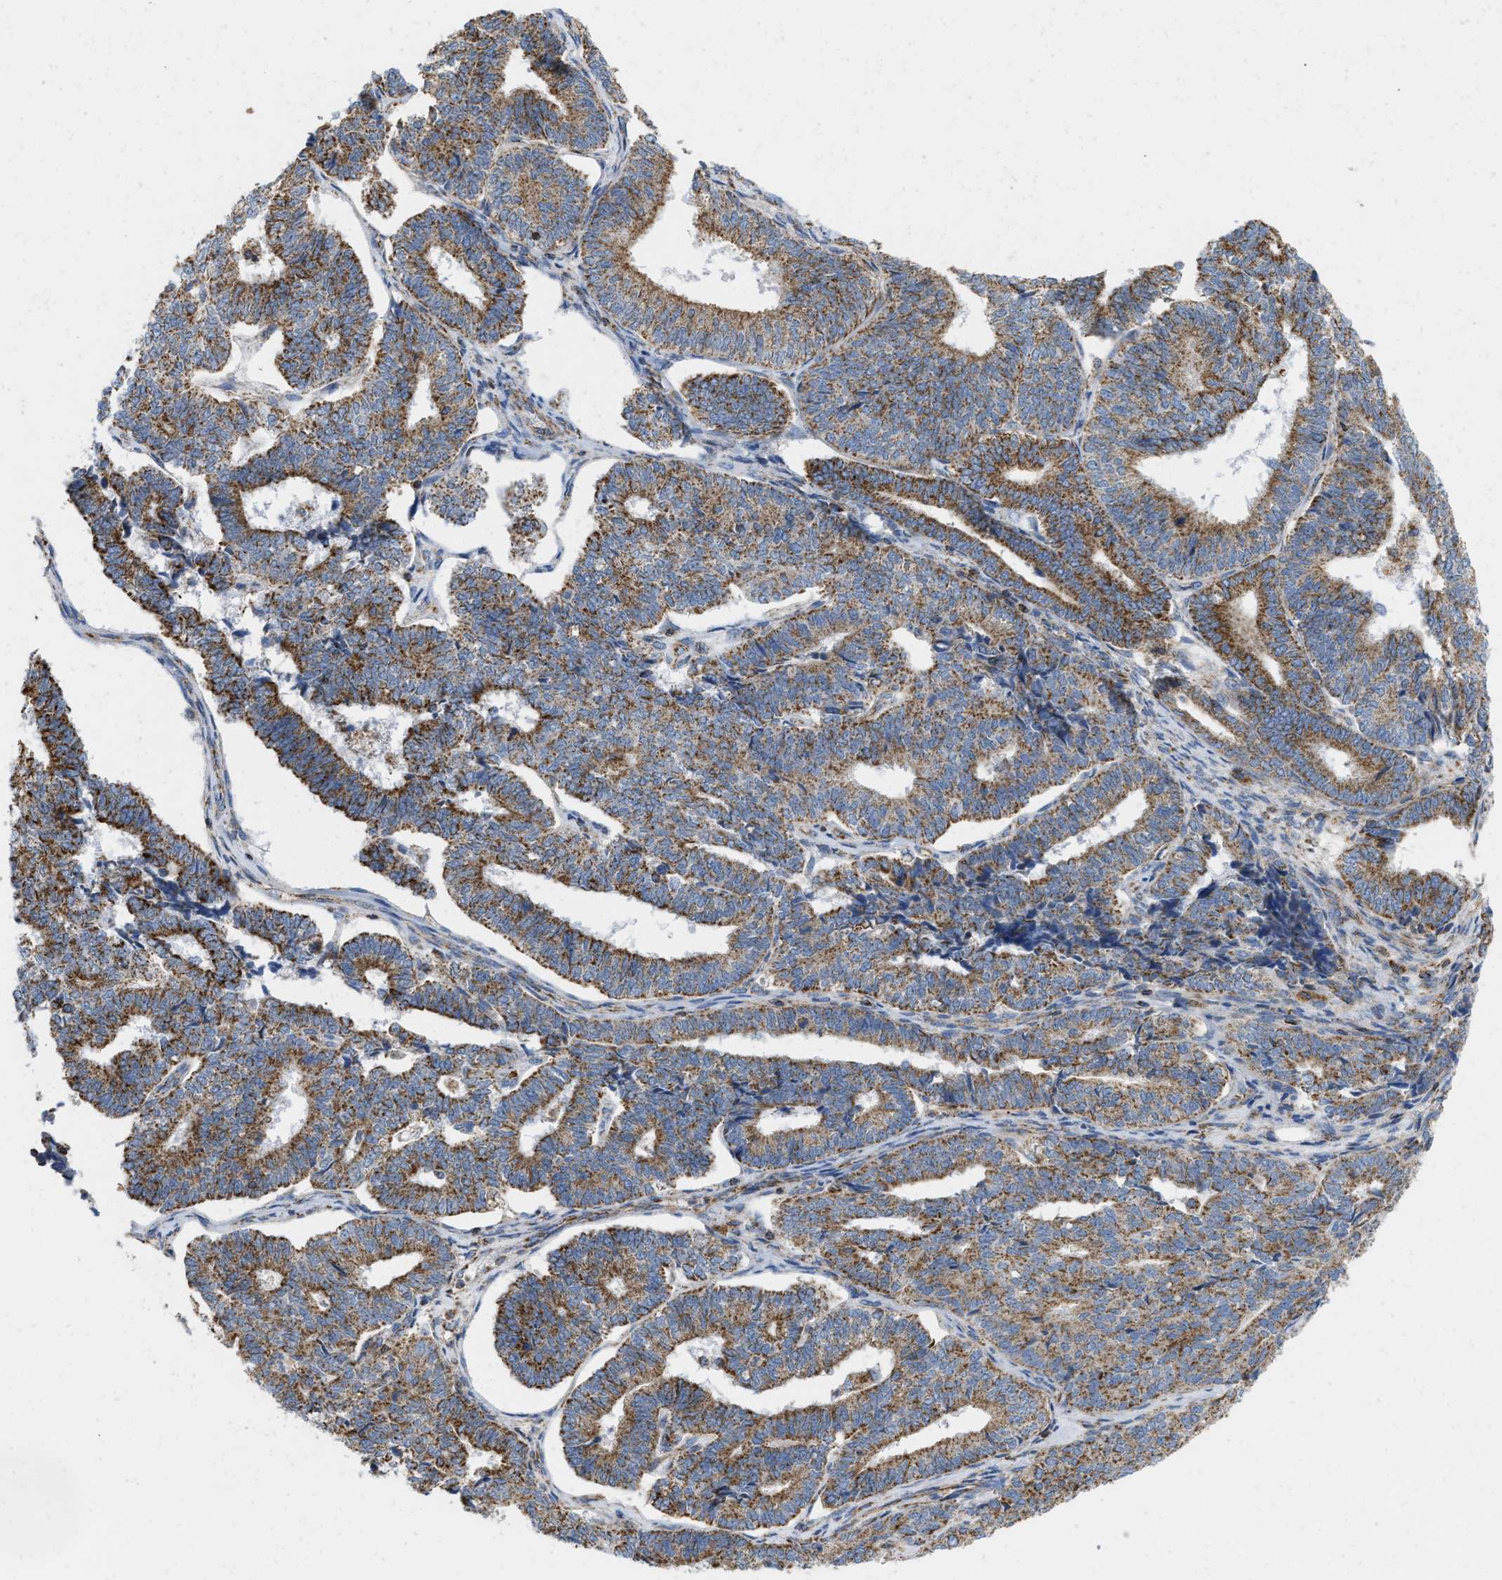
{"staining": {"intensity": "strong", "quantity": ">75%", "location": "cytoplasmic/membranous"}, "tissue": "endometrial cancer", "cell_type": "Tumor cells", "image_type": "cancer", "snomed": [{"axis": "morphology", "description": "Adenocarcinoma, NOS"}, {"axis": "topography", "description": "Endometrium"}], "caption": "Endometrial cancer (adenocarcinoma) tissue exhibits strong cytoplasmic/membranous positivity in about >75% of tumor cells", "gene": "GRB10", "patient": {"sex": "female", "age": 70}}